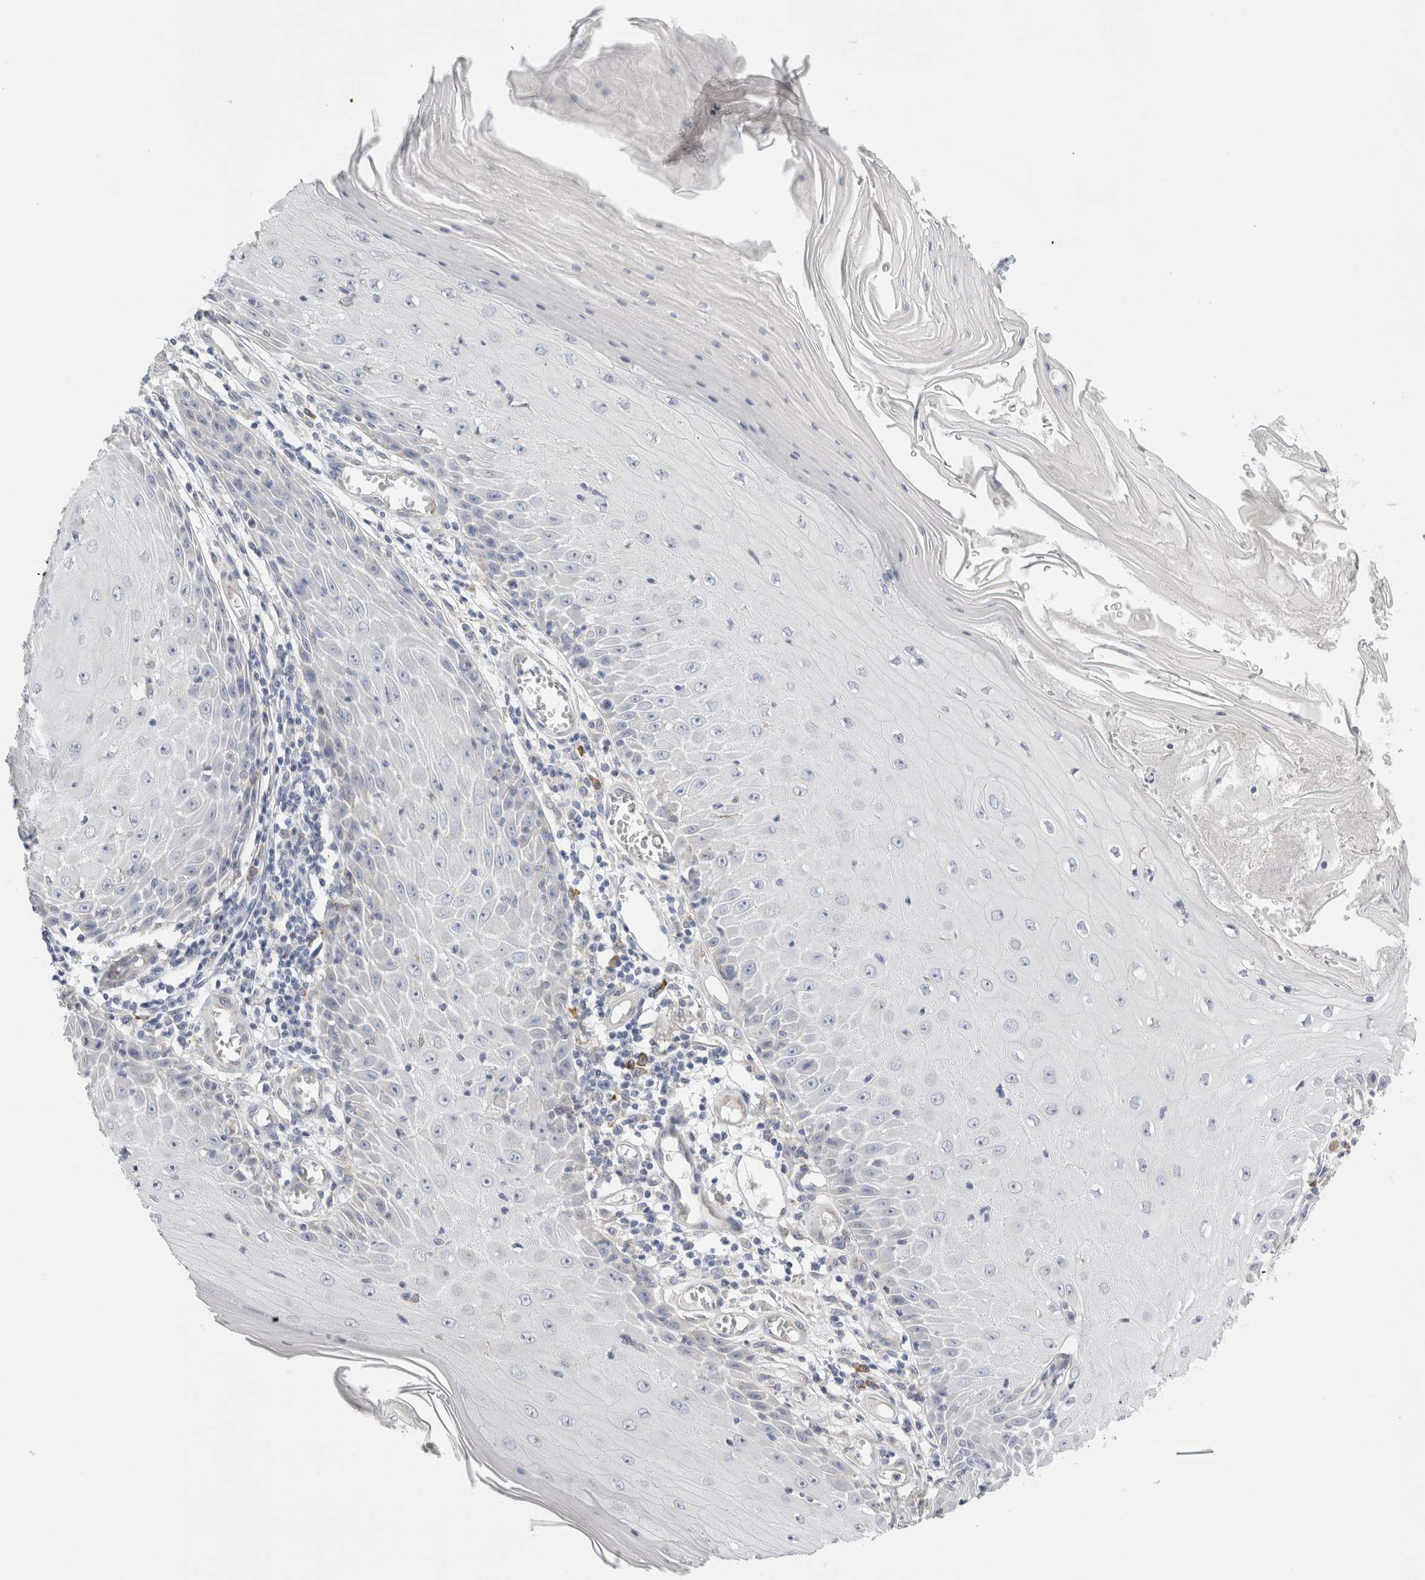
{"staining": {"intensity": "negative", "quantity": "none", "location": "none"}, "tissue": "skin cancer", "cell_type": "Tumor cells", "image_type": "cancer", "snomed": [{"axis": "morphology", "description": "Squamous cell carcinoma, NOS"}, {"axis": "topography", "description": "Skin"}], "caption": "Tumor cells are negative for protein expression in human skin cancer.", "gene": "CSK", "patient": {"sex": "female", "age": 73}}